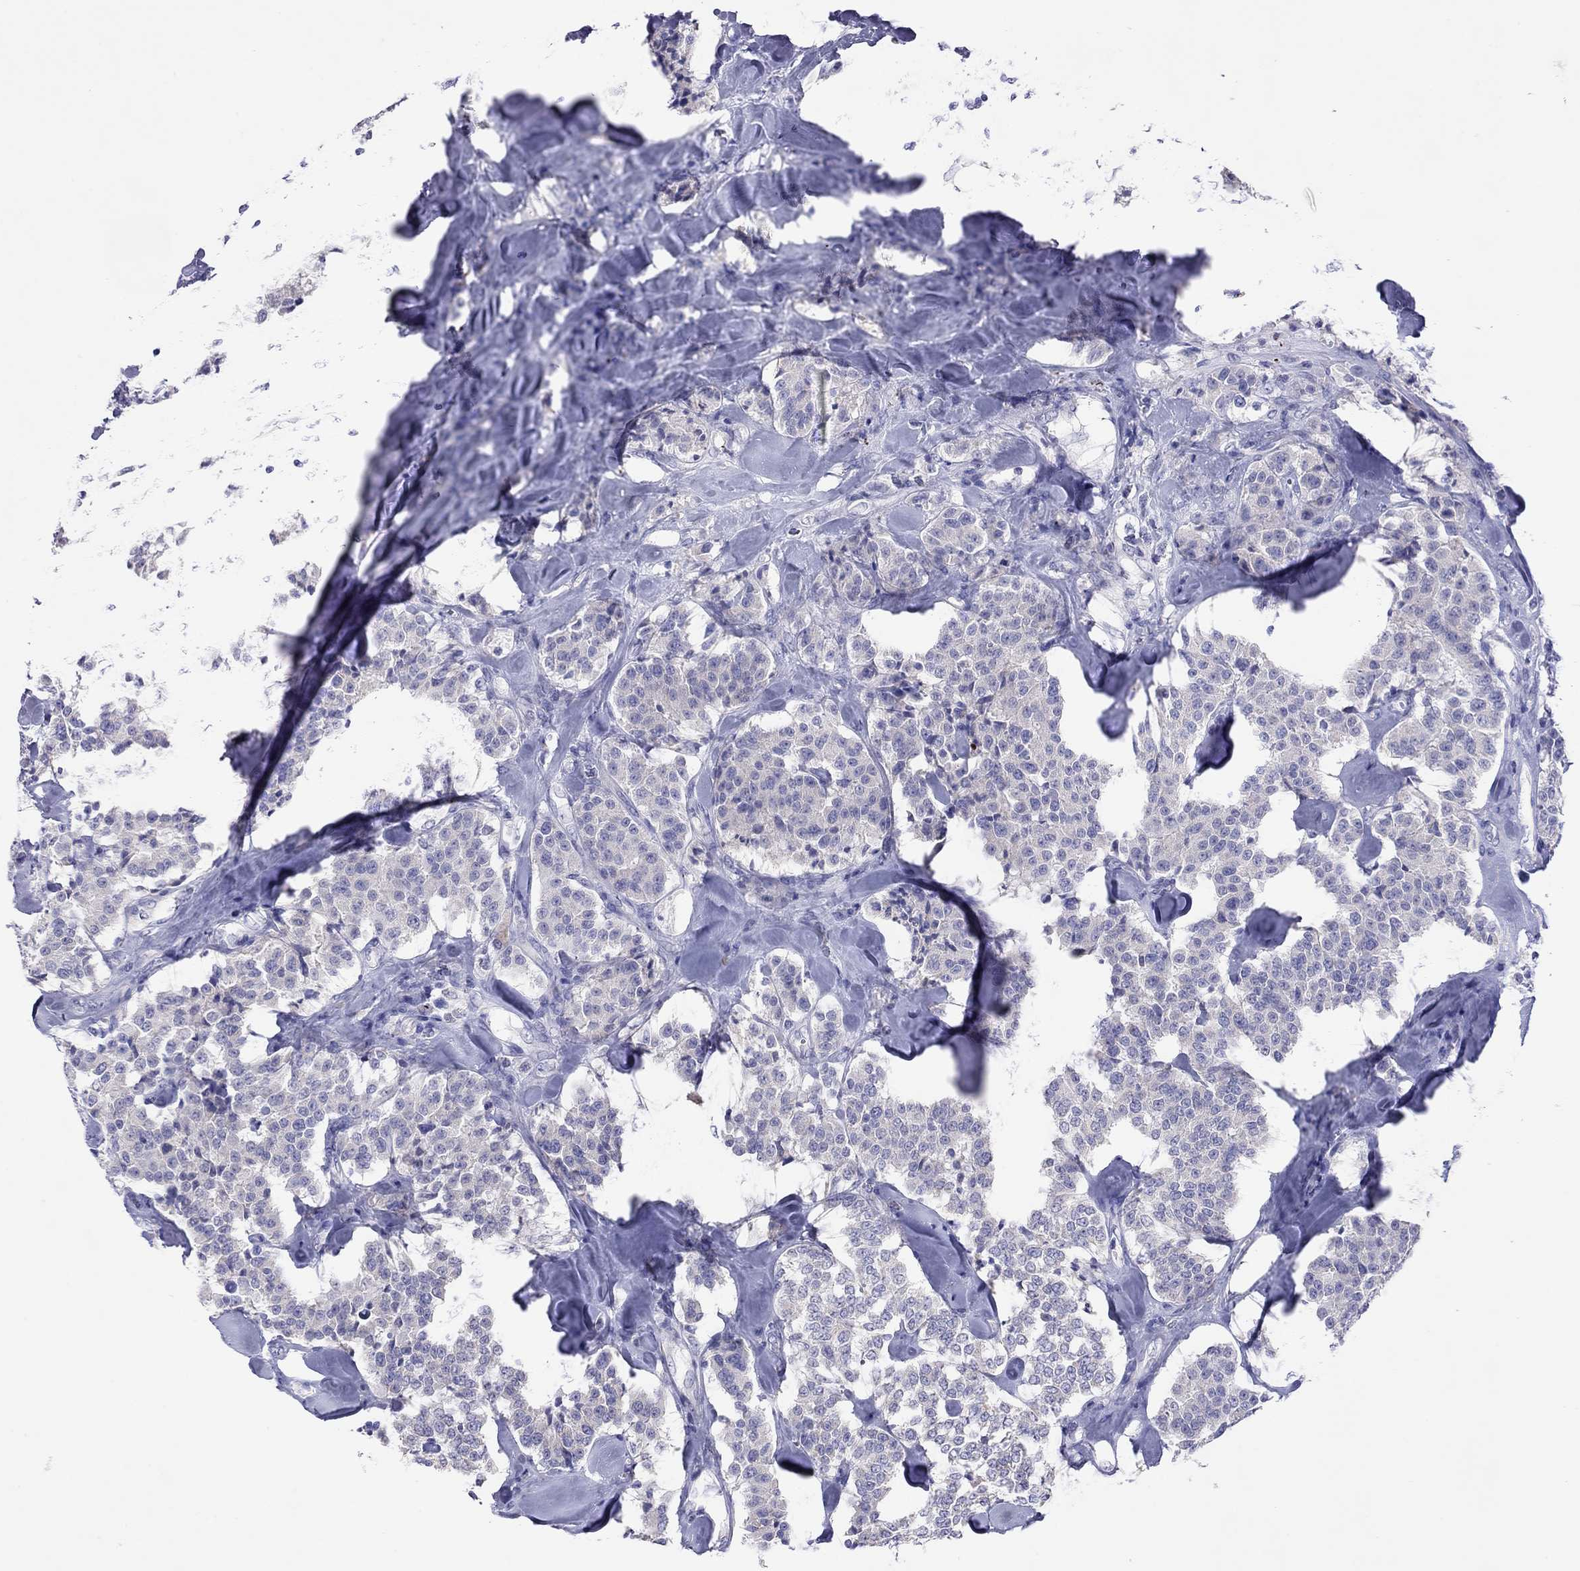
{"staining": {"intensity": "negative", "quantity": "none", "location": "none"}, "tissue": "carcinoid", "cell_type": "Tumor cells", "image_type": "cancer", "snomed": [{"axis": "morphology", "description": "Carcinoid, malignant, NOS"}, {"axis": "topography", "description": "Pancreas"}], "caption": "DAB (3,3'-diaminobenzidine) immunohistochemical staining of carcinoid (malignant) reveals no significant expression in tumor cells. (Brightfield microscopy of DAB (3,3'-diaminobenzidine) immunohistochemistry at high magnification).", "gene": "COL9A1", "patient": {"sex": "male", "age": 41}}